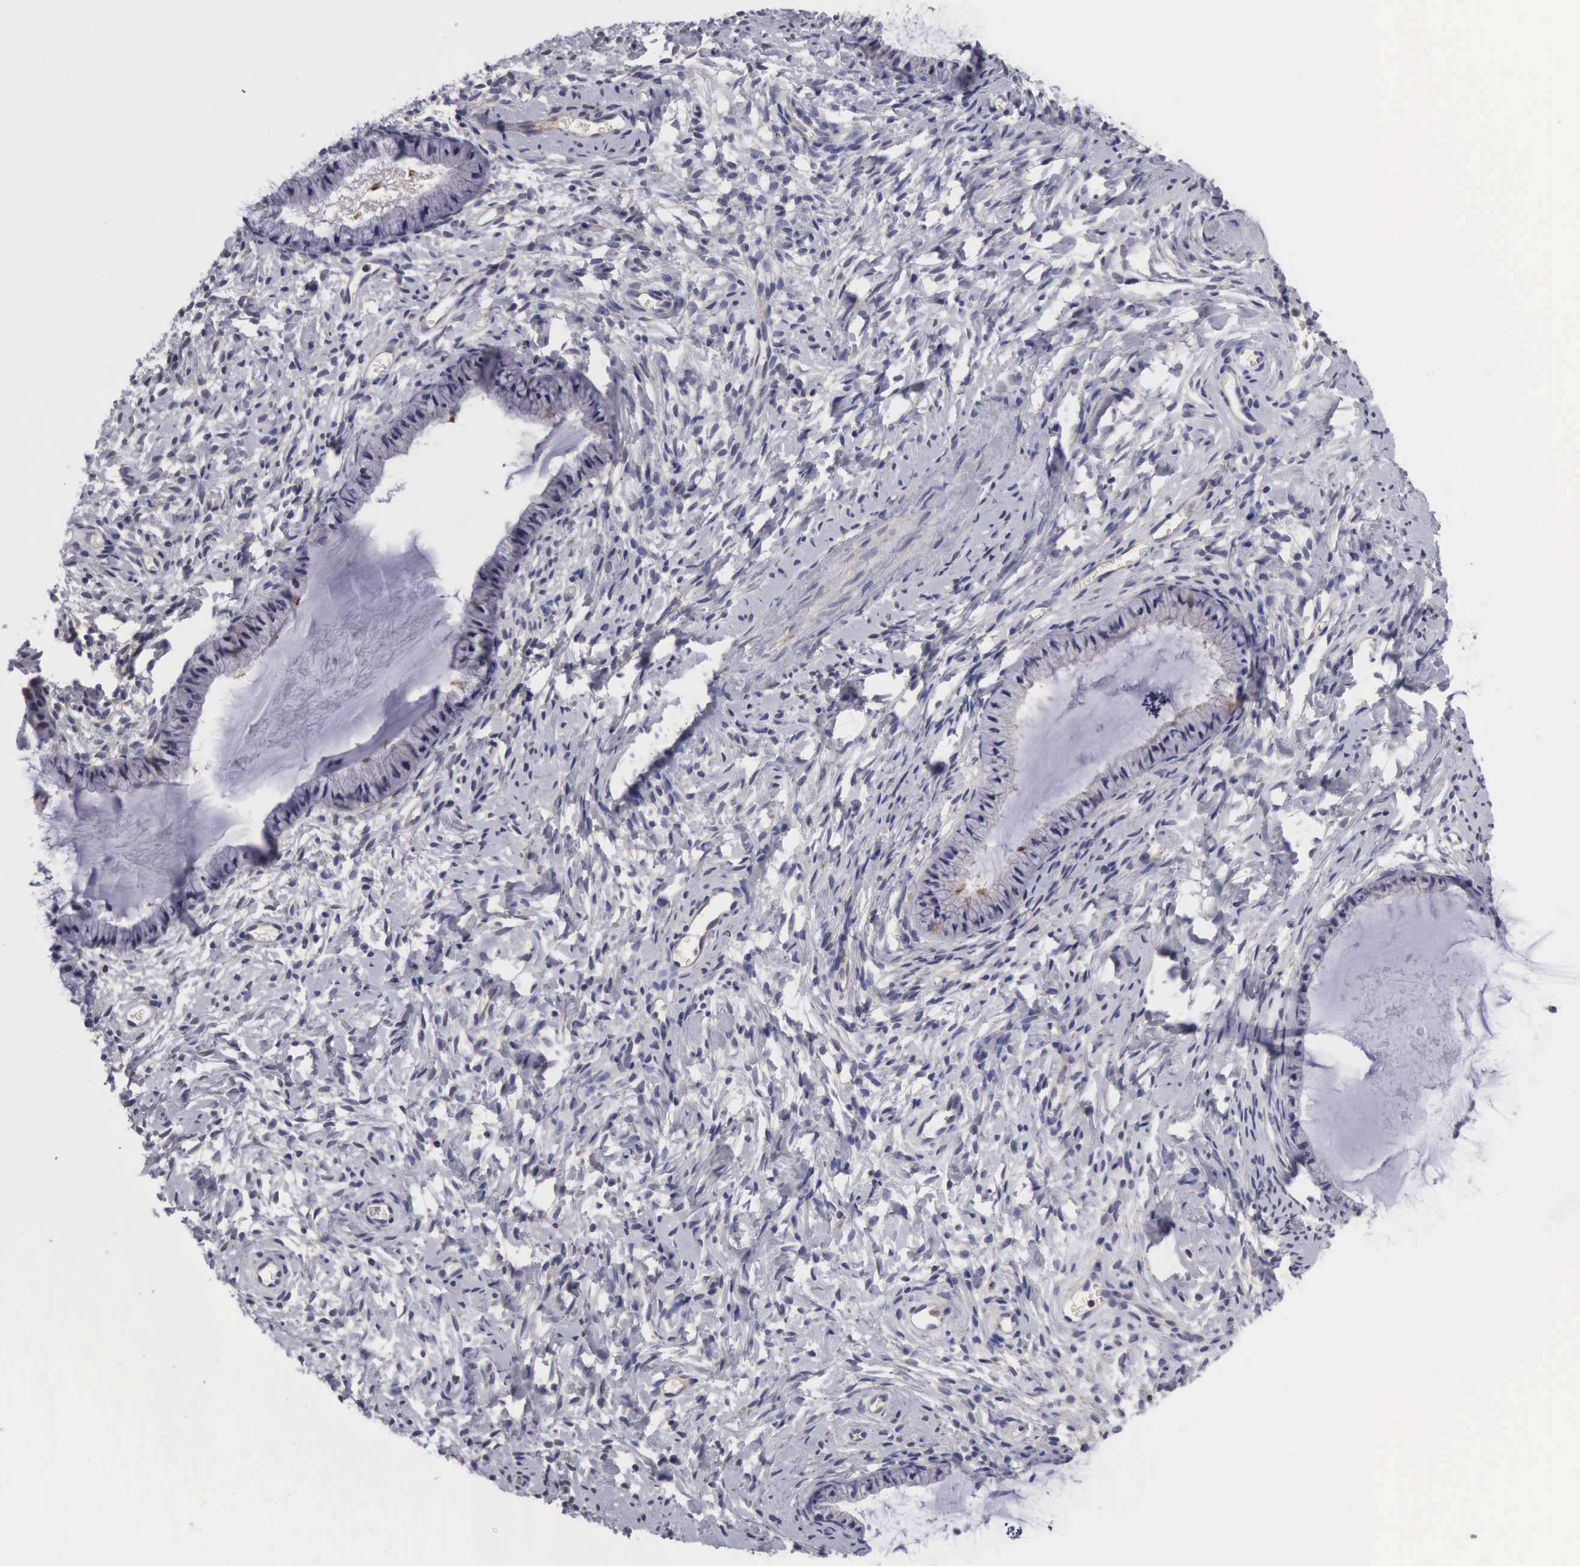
{"staining": {"intensity": "negative", "quantity": "none", "location": "none"}, "tissue": "cervix", "cell_type": "Glandular cells", "image_type": "normal", "snomed": [{"axis": "morphology", "description": "Normal tissue, NOS"}, {"axis": "topography", "description": "Cervix"}], "caption": "DAB (3,3'-diaminobenzidine) immunohistochemical staining of benign human cervix demonstrates no significant staining in glandular cells.", "gene": "SLITRK4", "patient": {"sex": "female", "age": 70}}